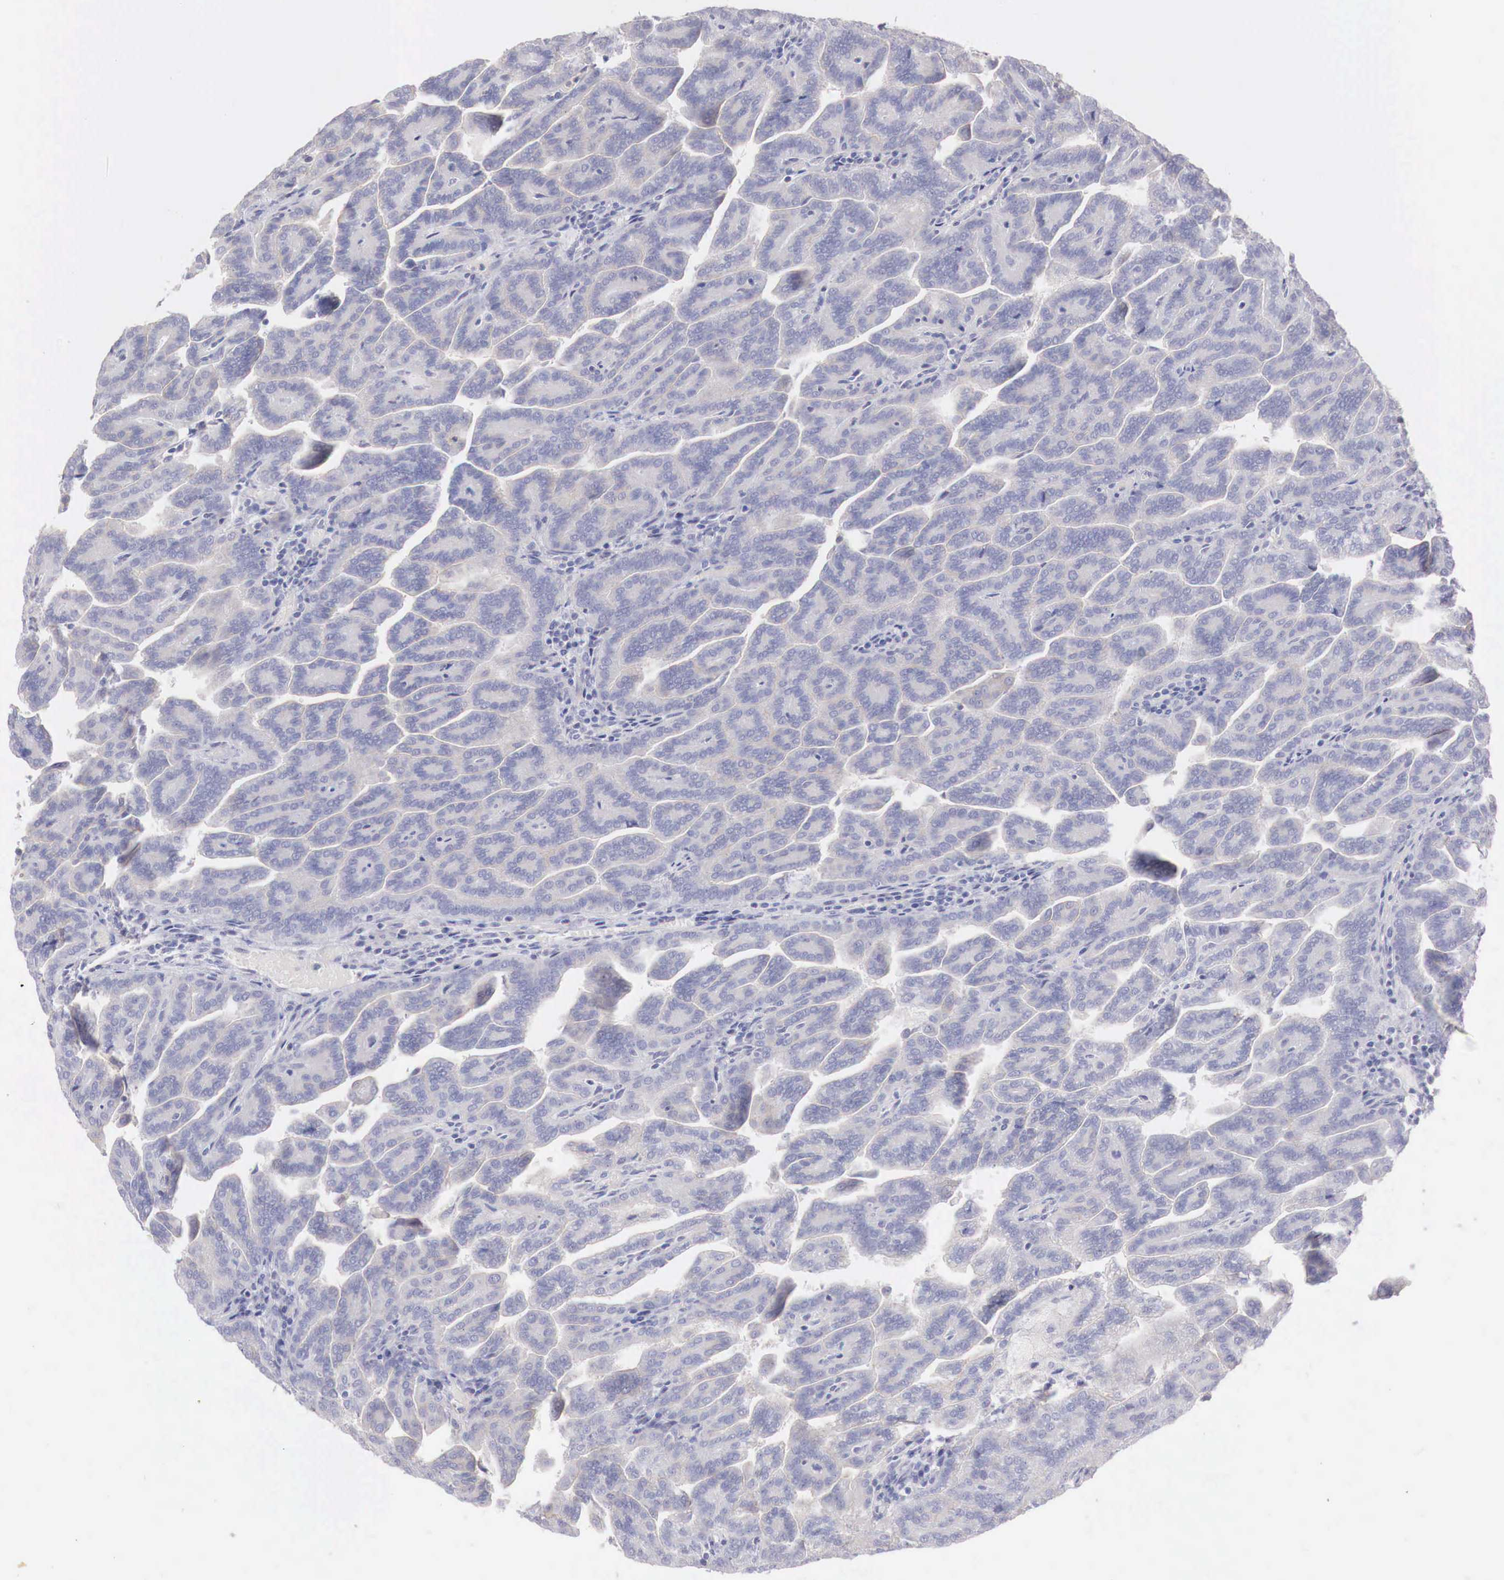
{"staining": {"intensity": "negative", "quantity": "none", "location": "none"}, "tissue": "renal cancer", "cell_type": "Tumor cells", "image_type": "cancer", "snomed": [{"axis": "morphology", "description": "Adenocarcinoma, NOS"}, {"axis": "topography", "description": "Kidney"}], "caption": "Human adenocarcinoma (renal) stained for a protein using immunohistochemistry (IHC) reveals no positivity in tumor cells.", "gene": "TRIM13", "patient": {"sex": "male", "age": 61}}